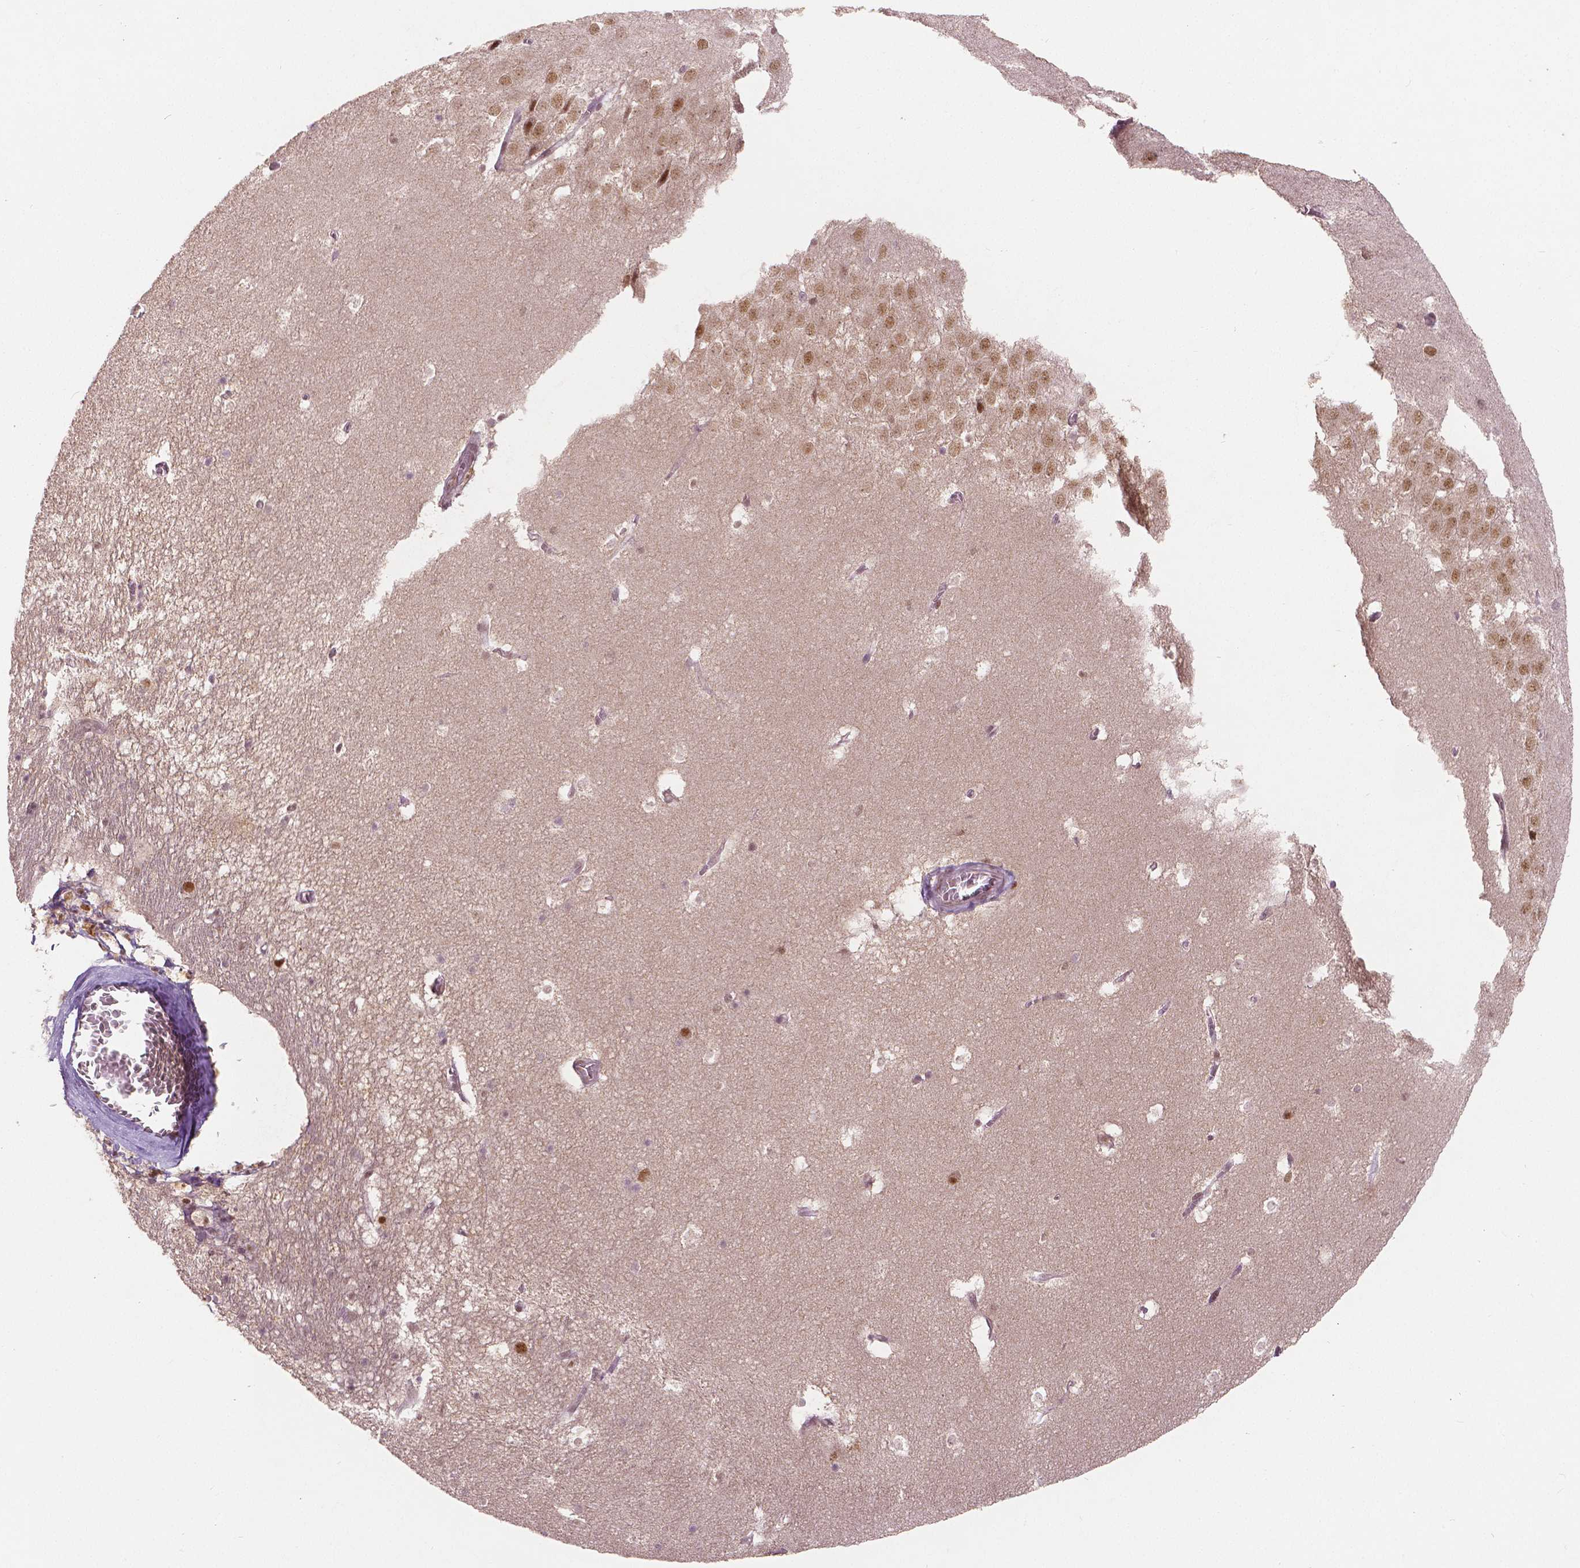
{"staining": {"intensity": "moderate", "quantity": "25%-75%", "location": "nuclear"}, "tissue": "hippocampus", "cell_type": "Glial cells", "image_type": "normal", "snomed": [{"axis": "morphology", "description": "Normal tissue, NOS"}, {"axis": "topography", "description": "Hippocampus"}], "caption": "A medium amount of moderate nuclear expression is present in about 25%-75% of glial cells in normal hippocampus. The staining was performed using DAB to visualize the protein expression in brown, while the nuclei were stained in blue with hematoxylin (Magnification: 20x).", "gene": "NSD2", "patient": {"sex": "male", "age": 45}}